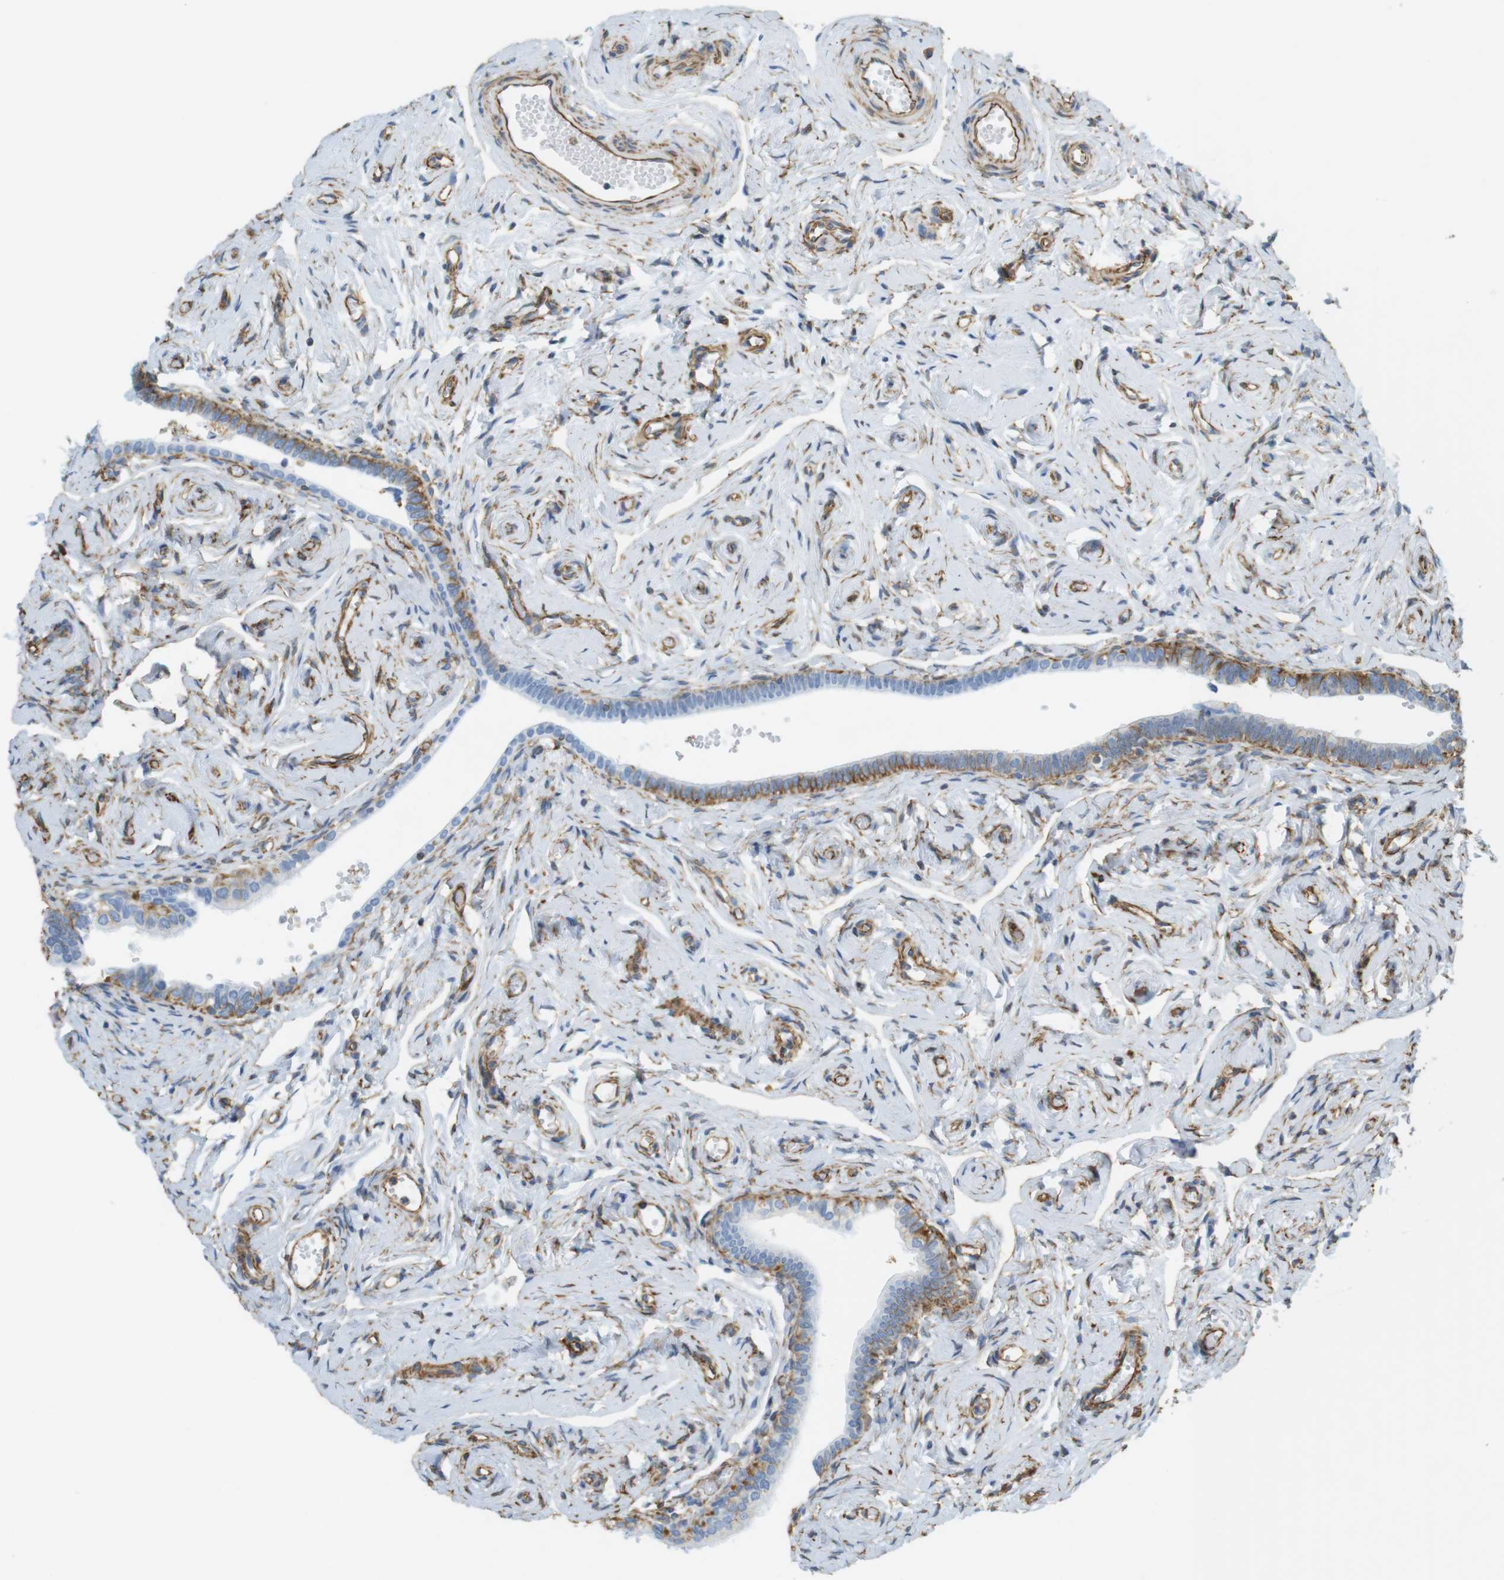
{"staining": {"intensity": "moderate", "quantity": "<25%", "location": "cytoplasmic/membranous"}, "tissue": "fallopian tube", "cell_type": "Glandular cells", "image_type": "normal", "snomed": [{"axis": "morphology", "description": "Normal tissue, NOS"}, {"axis": "topography", "description": "Fallopian tube"}], "caption": "High-magnification brightfield microscopy of normal fallopian tube stained with DAB (3,3'-diaminobenzidine) (brown) and counterstained with hematoxylin (blue). glandular cells exhibit moderate cytoplasmic/membranous expression is seen in approximately<25% of cells. The protein of interest is stained brown, and the nuclei are stained in blue (DAB IHC with brightfield microscopy, high magnification).", "gene": "MS4A10", "patient": {"sex": "female", "age": 71}}